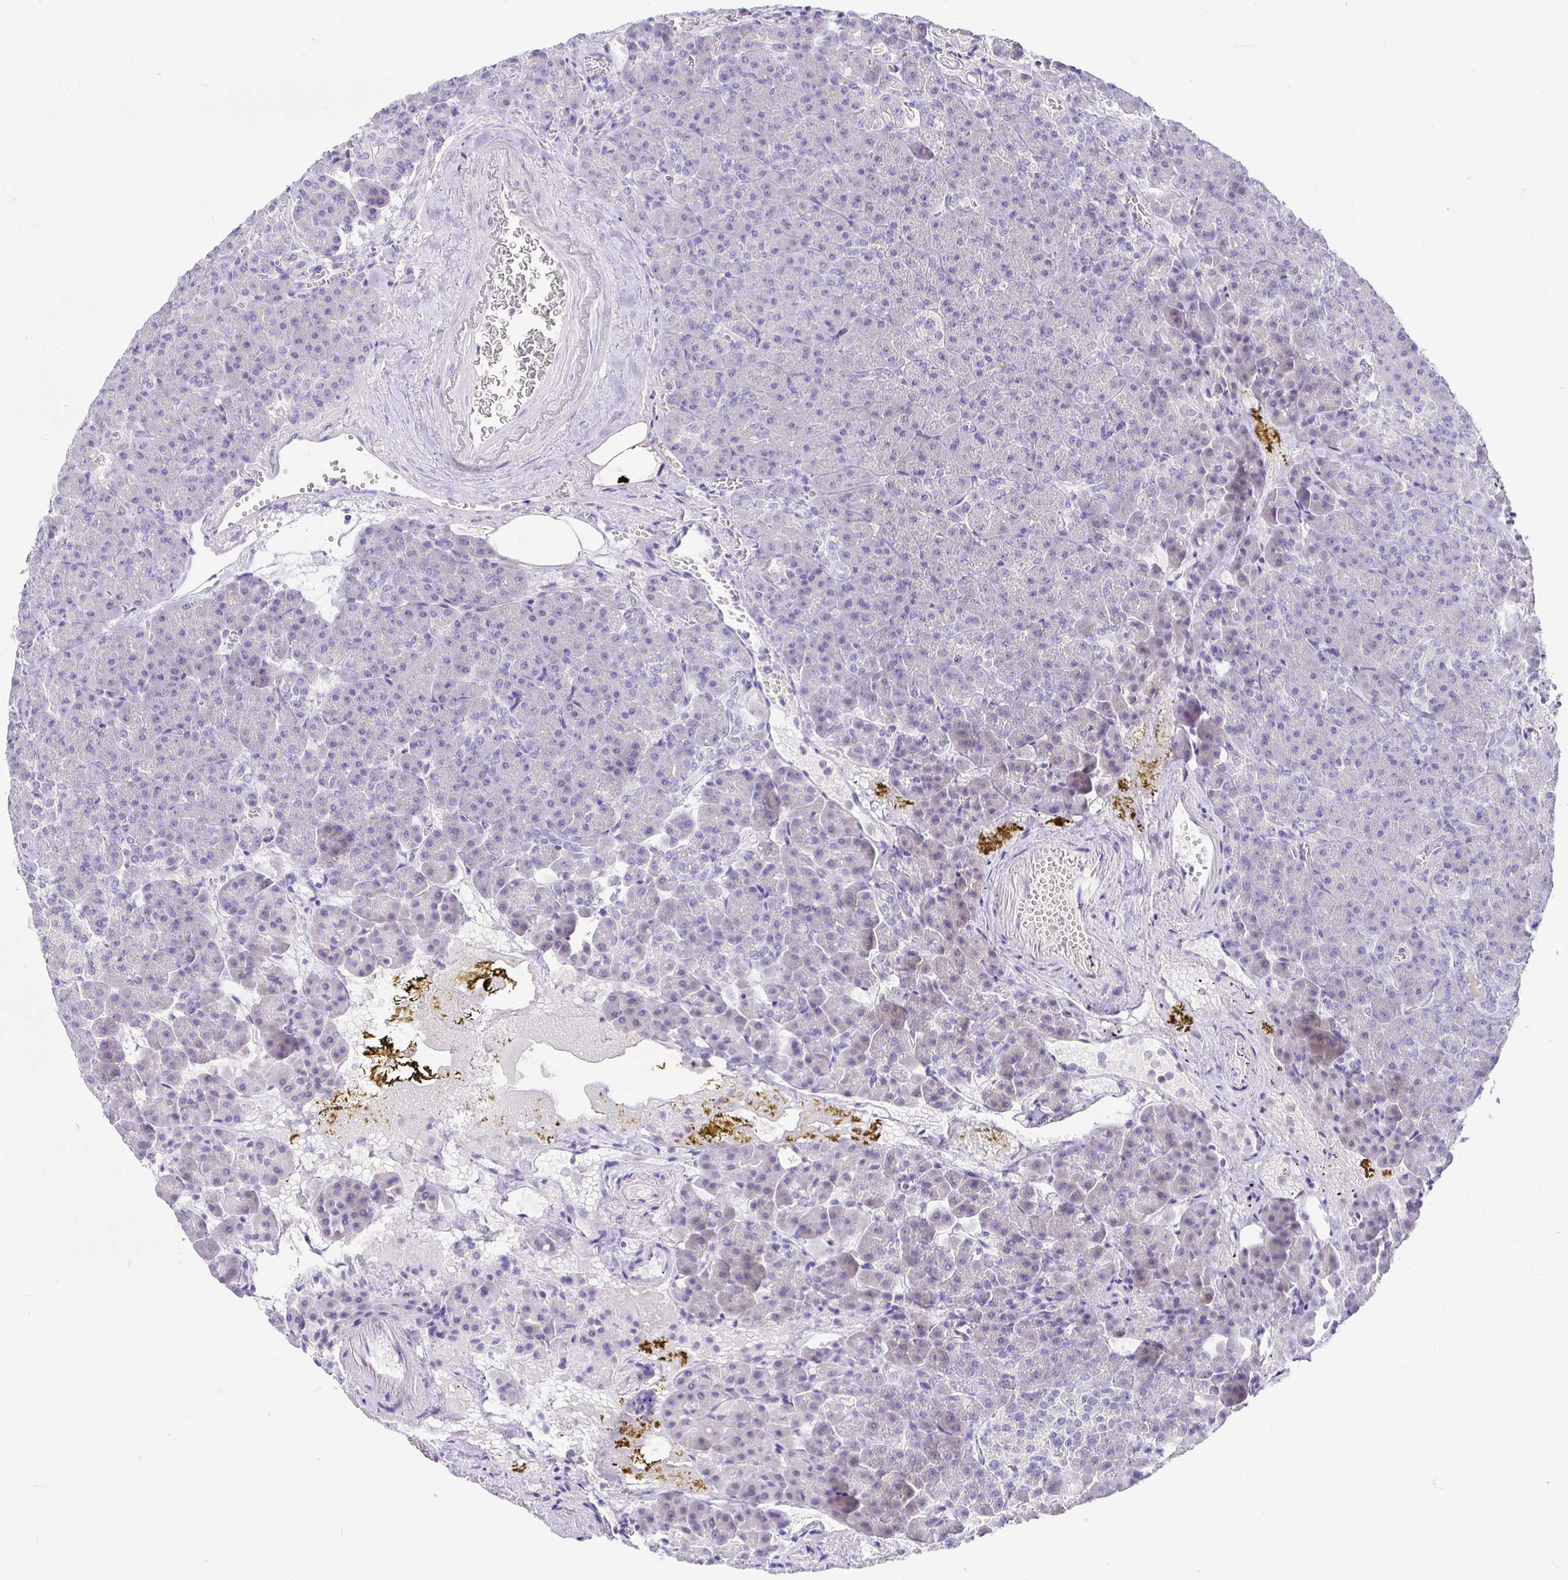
{"staining": {"intensity": "negative", "quantity": "none", "location": "none"}, "tissue": "pancreas", "cell_type": "Exocrine glandular cells", "image_type": "normal", "snomed": [{"axis": "morphology", "description": "Normal tissue, NOS"}, {"axis": "topography", "description": "Pancreas"}], "caption": "High power microscopy micrograph of an immunohistochemistry photomicrograph of unremarkable pancreas, revealing no significant positivity in exocrine glandular cells. (DAB immunohistochemistry (IHC) with hematoxylin counter stain).", "gene": "TPTE", "patient": {"sex": "female", "age": 74}}